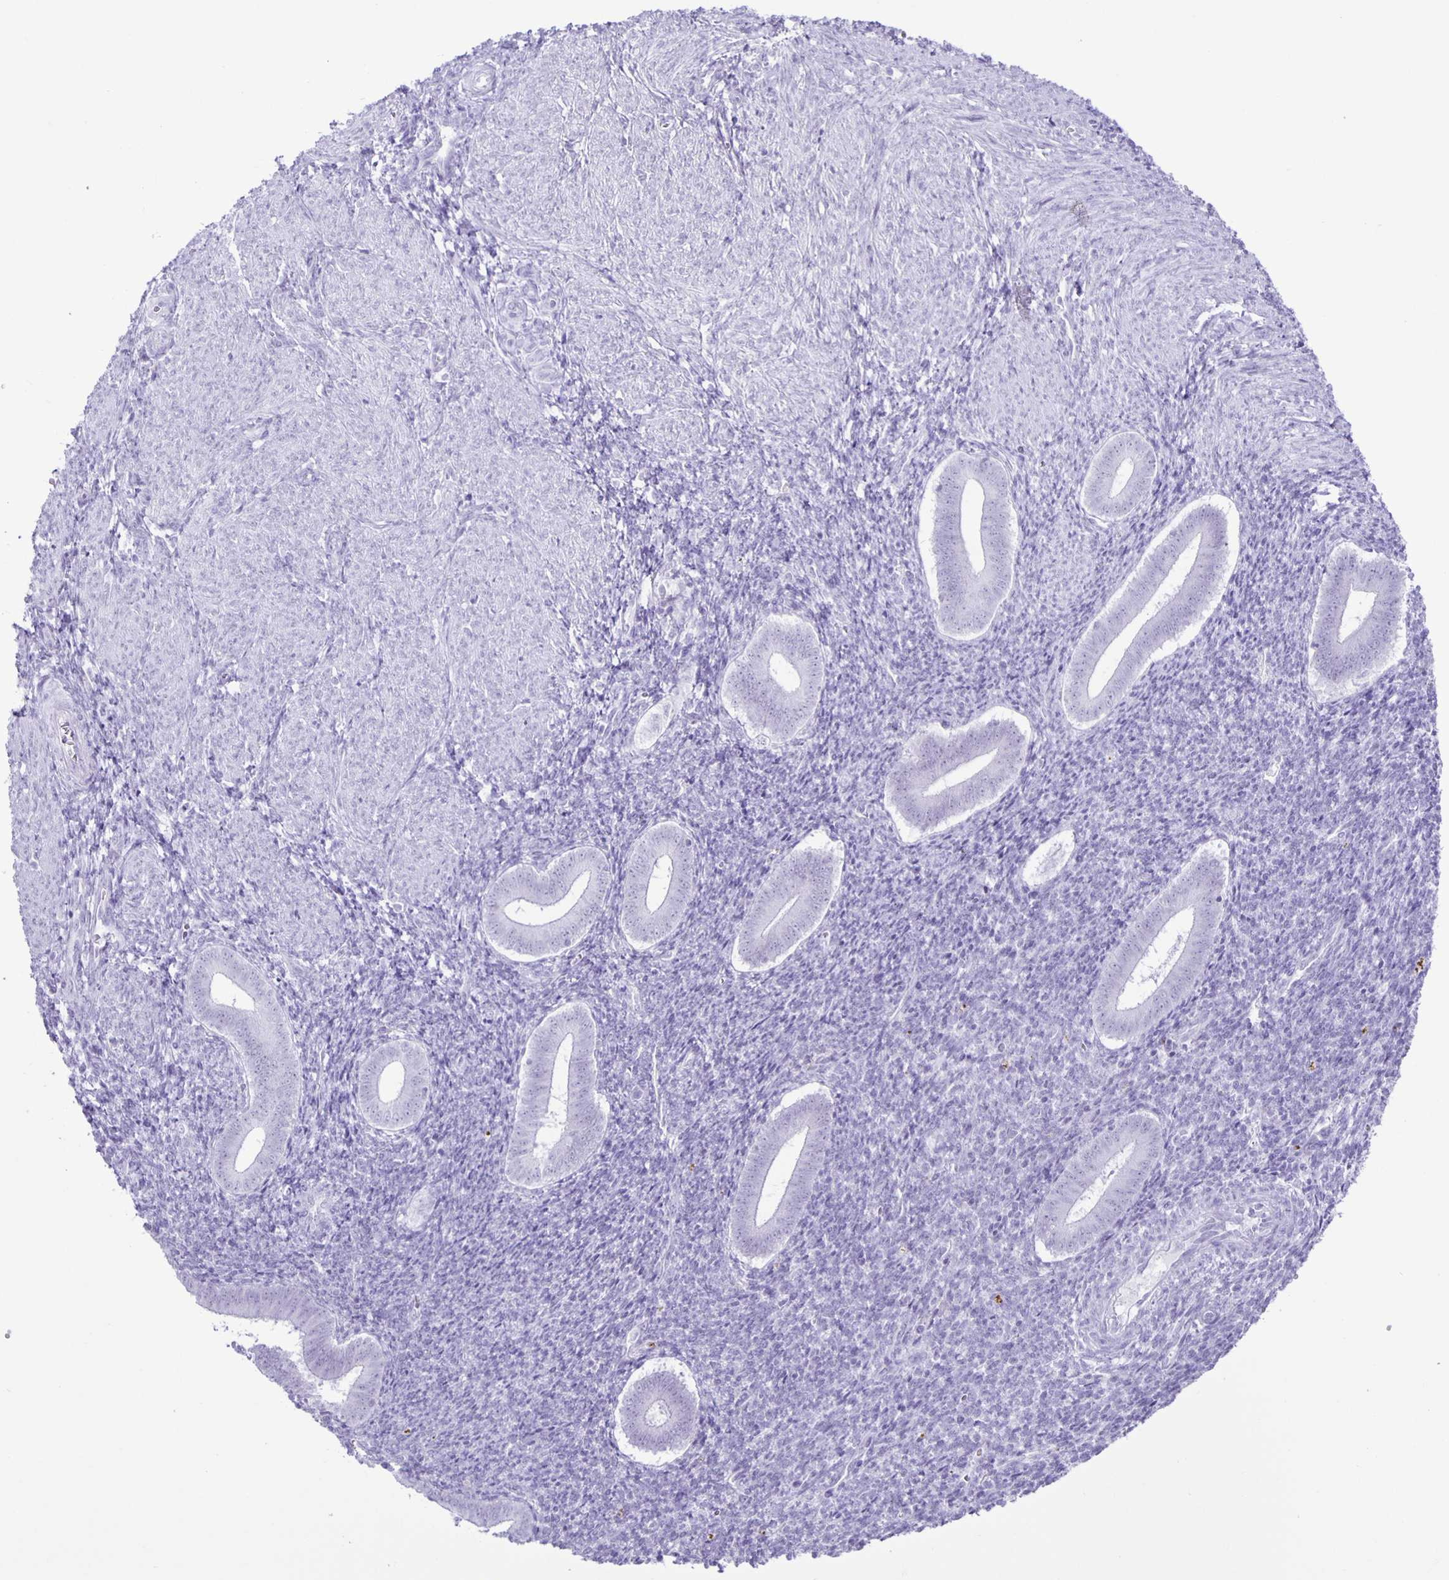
{"staining": {"intensity": "negative", "quantity": "none", "location": "none"}, "tissue": "endometrium", "cell_type": "Cells in endometrial stroma", "image_type": "normal", "snomed": [{"axis": "morphology", "description": "Normal tissue, NOS"}, {"axis": "topography", "description": "Endometrium"}], "caption": "Cells in endometrial stroma show no significant expression in unremarkable endometrium. (DAB immunohistochemistry (IHC), high magnification).", "gene": "EZHIP", "patient": {"sex": "female", "age": 25}}